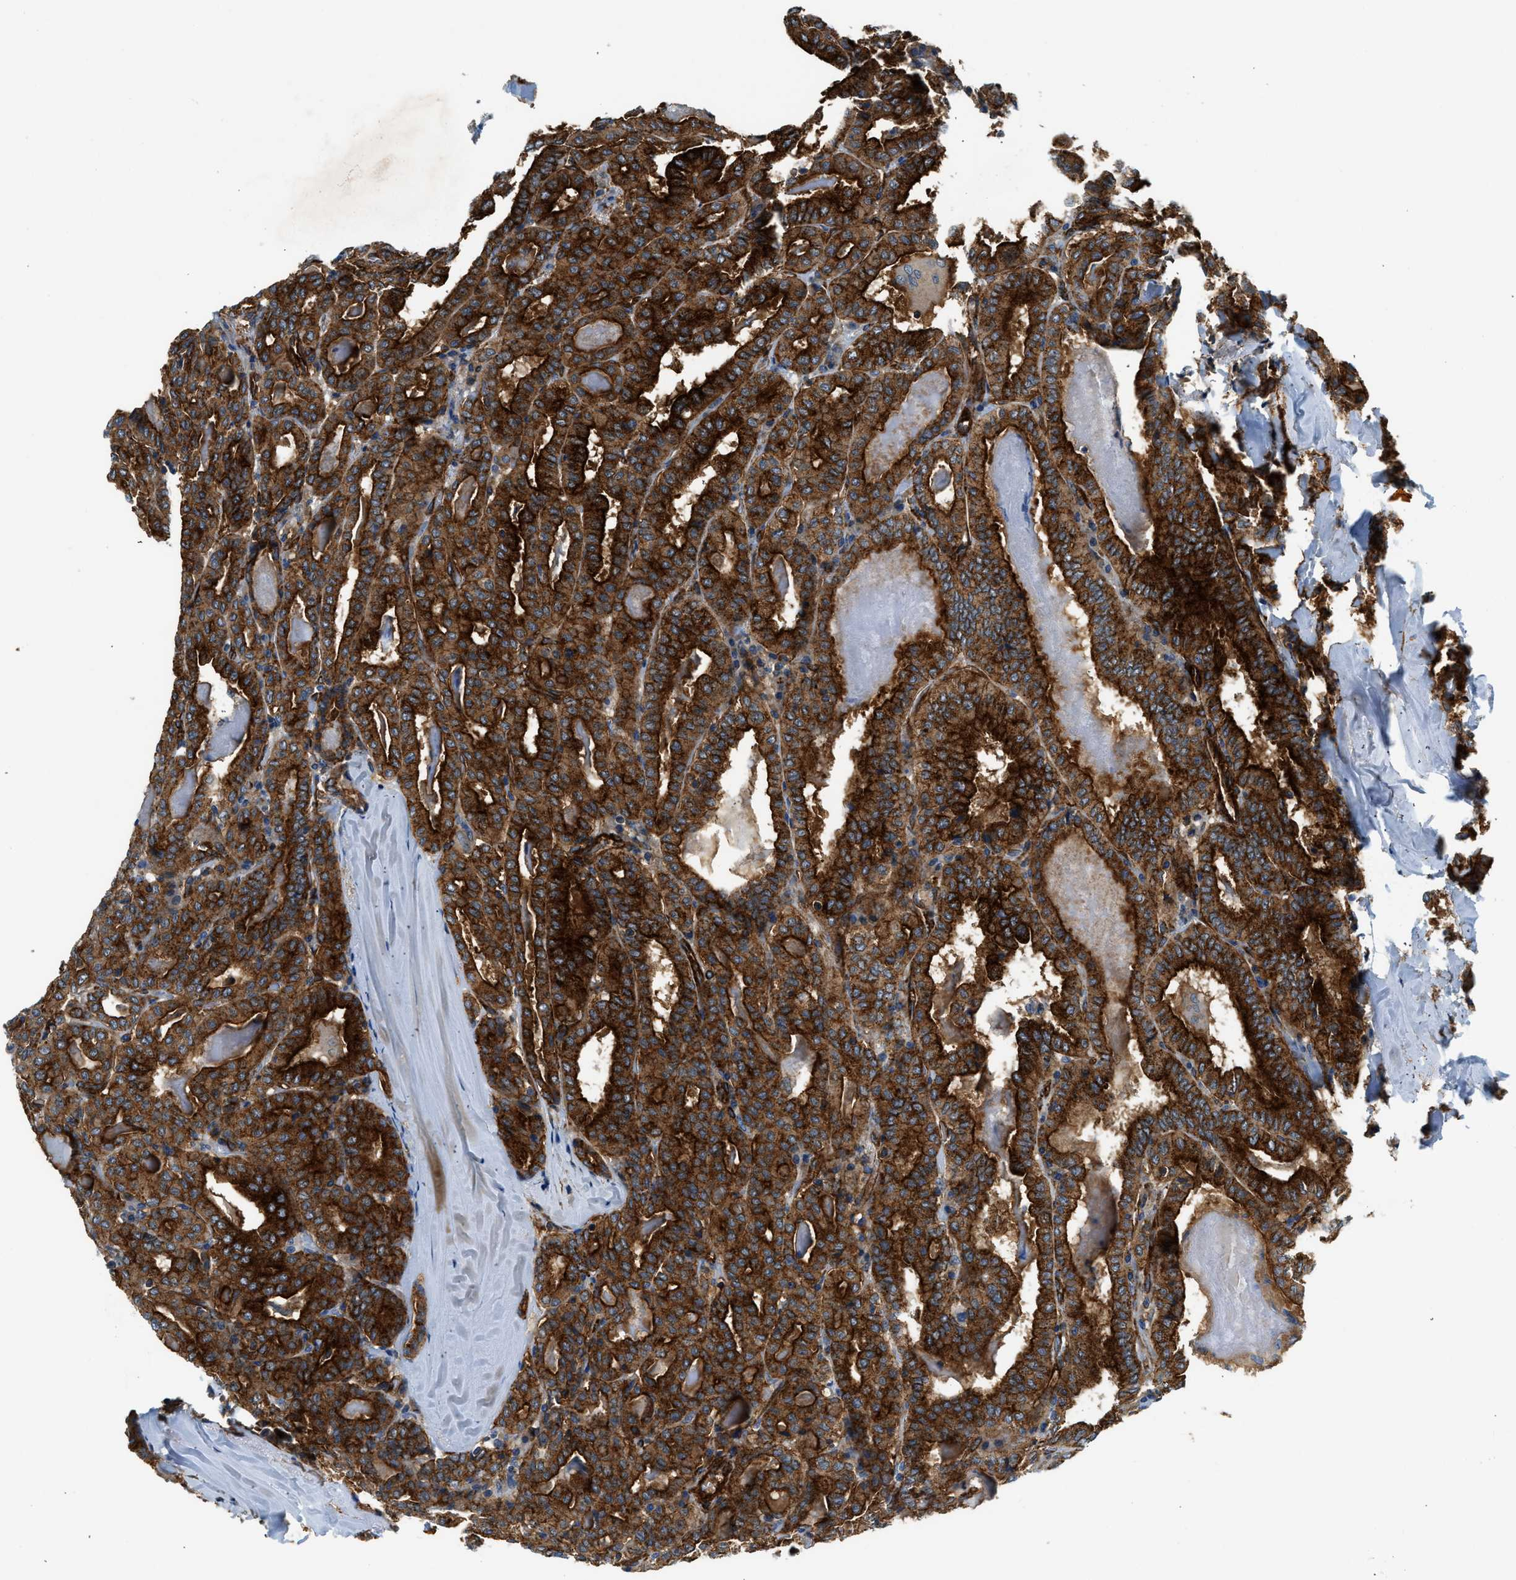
{"staining": {"intensity": "strong", "quantity": ">75%", "location": "cytoplasmic/membranous"}, "tissue": "thyroid cancer", "cell_type": "Tumor cells", "image_type": "cancer", "snomed": [{"axis": "morphology", "description": "Papillary adenocarcinoma, NOS"}, {"axis": "topography", "description": "Thyroid gland"}], "caption": "DAB (3,3'-diaminobenzidine) immunohistochemical staining of thyroid cancer shows strong cytoplasmic/membranous protein staining in about >75% of tumor cells. (DAB (3,3'-diaminobenzidine) IHC with brightfield microscopy, high magnification).", "gene": "HIP1", "patient": {"sex": "female", "age": 42}}